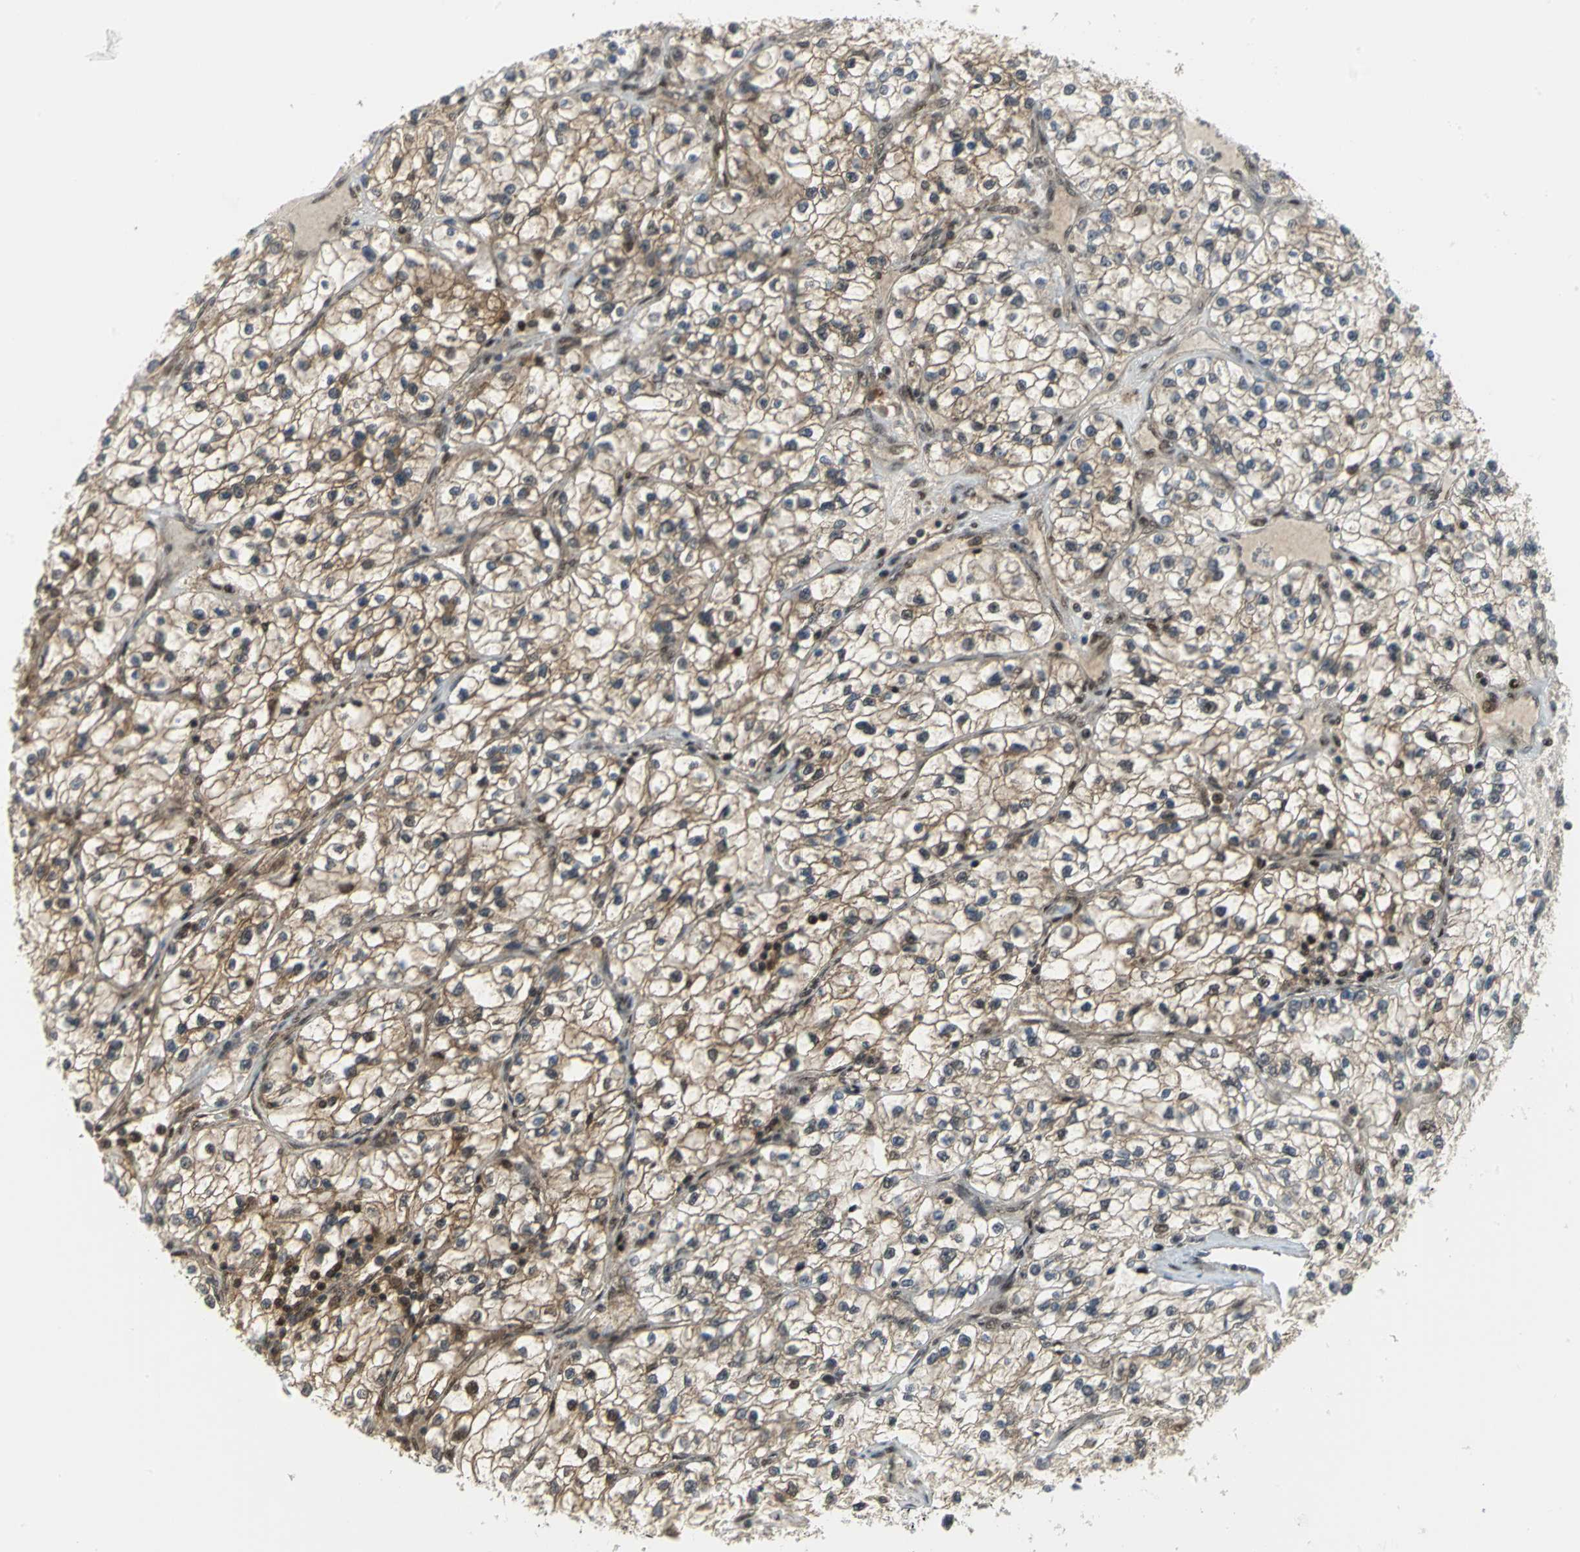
{"staining": {"intensity": "moderate", "quantity": "25%-75%", "location": "cytoplasmic/membranous,nuclear"}, "tissue": "renal cancer", "cell_type": "Tumor cells", "image_type": "cancer", "snomed": [{"axis": "morphology", "description": "Adenocarcinoma, NOS"}, {"axis": "topography", "description": "Kidney"}], "caption": "A medium amount of moderate cytoplasmic/membranous and nuclear expression is identified in approximately 25%-75% of tumor cells in adenocarcinoma (renal) tissue.", "gene": "PSMA4", "patient": {"sex": "female", "age": 57}}